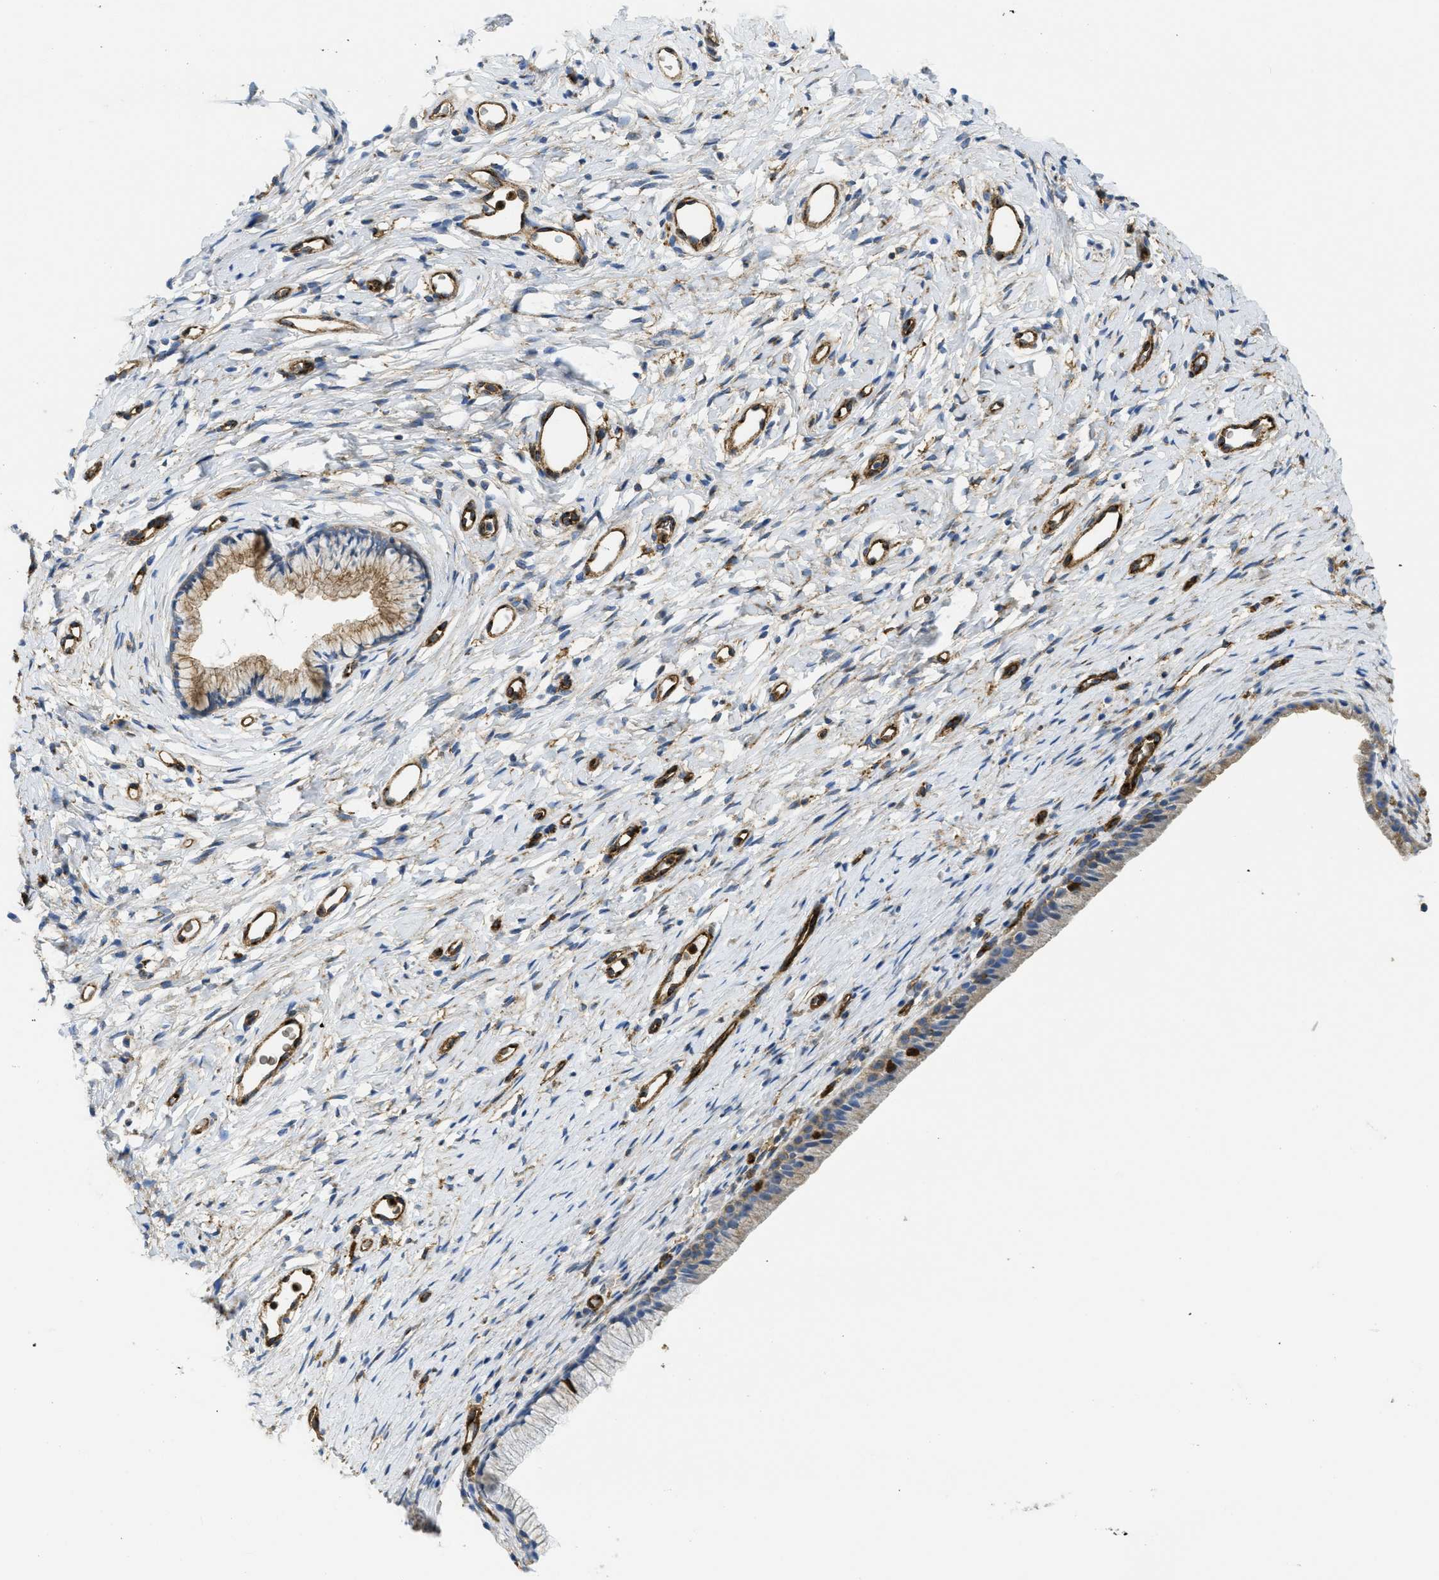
{"staining": {"intensity": "moderate", "quantity": "25%-75%", "location": "cytoplasmic/membranous"}, "tissue": "cervix", "cell_type": "Glandular cells", "image_type": "normal", "snomed": [{"axis": "morphology", "description": "Normal tissue, NOS"}, {"axis": "topography", "description": "Cervix"}], "caption": "Cervix stained for a protein demonstrates moderate cytoplasmic/membranous positivity in glandular cells.", "gene": "HIP1", "patient": {"sex": "female", "age": 77}}